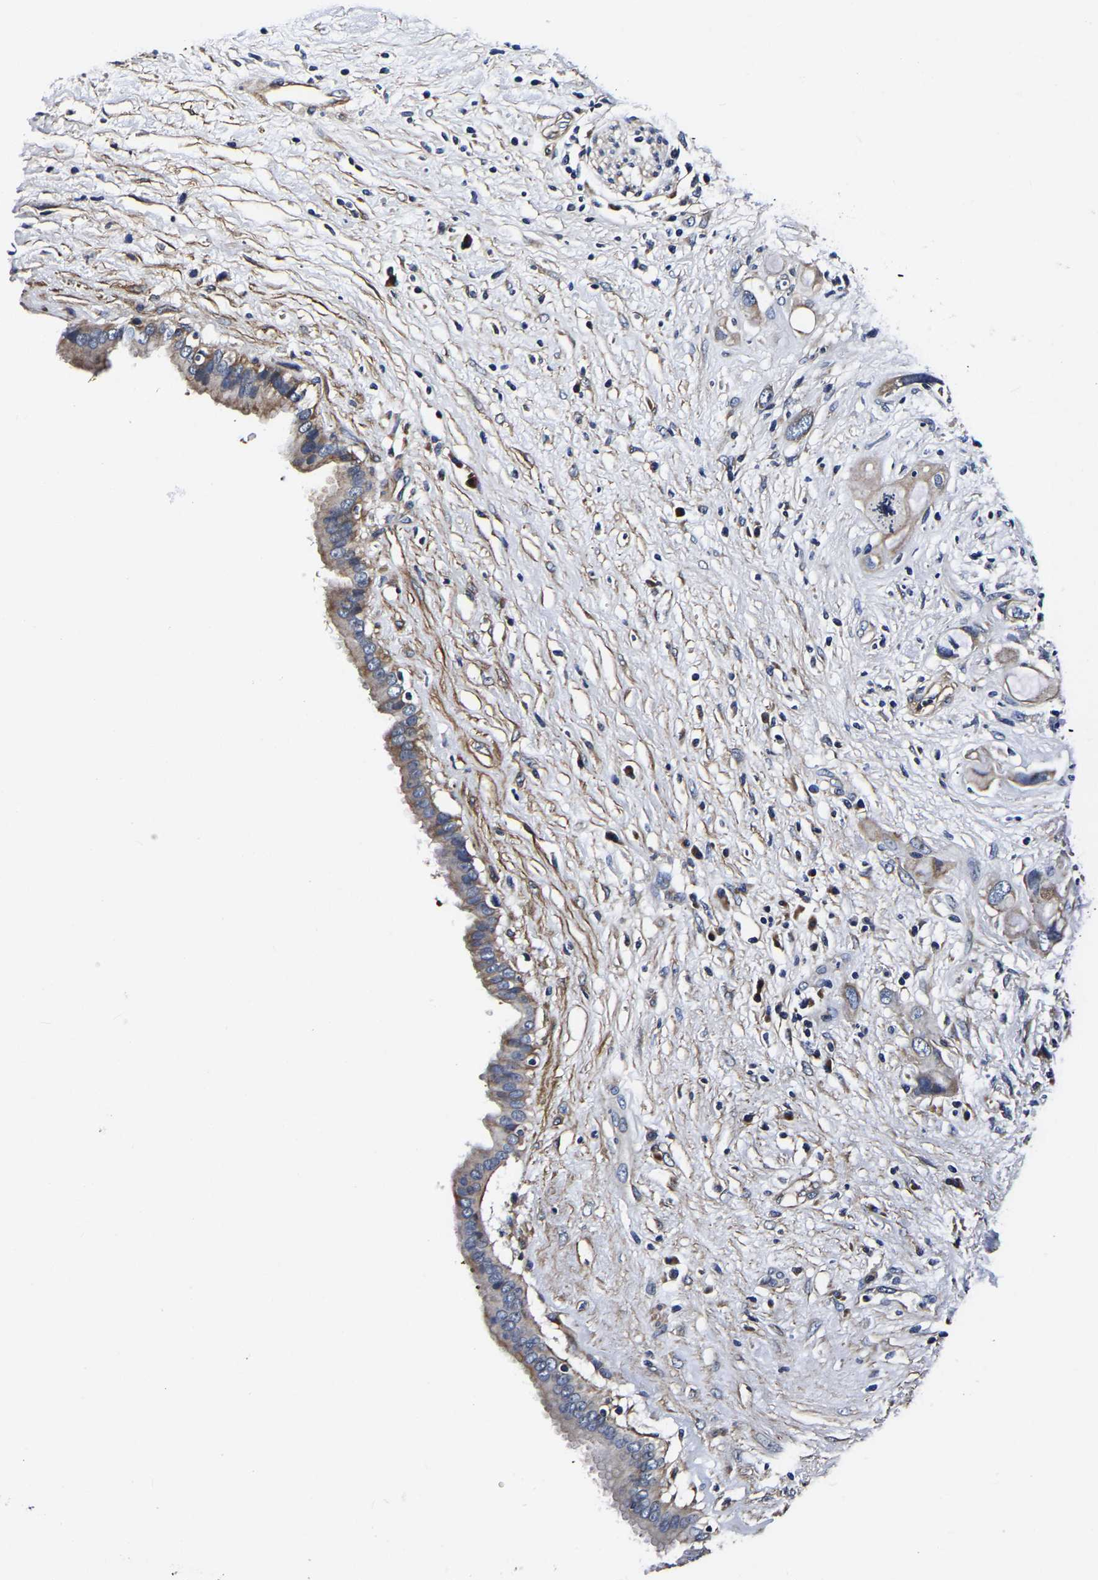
{"staining": {"intensity": "moderate", "quantity": "25%-75%", "location": "cytoplasmic/membranous"}, "tissue": "pancreatic cancer", "cell_type": "Tumor cells", "image_type": "cancer", "snomed": [{"axis": "morphology", "description": "Adenocarcinoma, NOS"}, {"axis": "topography", "description": "Pancreas"}], "caption": "Pancreatic adenocarcinoma tissue reveals moderate cytoplasmic/membranous staining in about 25%-75% of tumor cells, visualized by immunohistochemistry.", "gene": "KCTD17", "patient": {"sex": "female", "age": 56}}